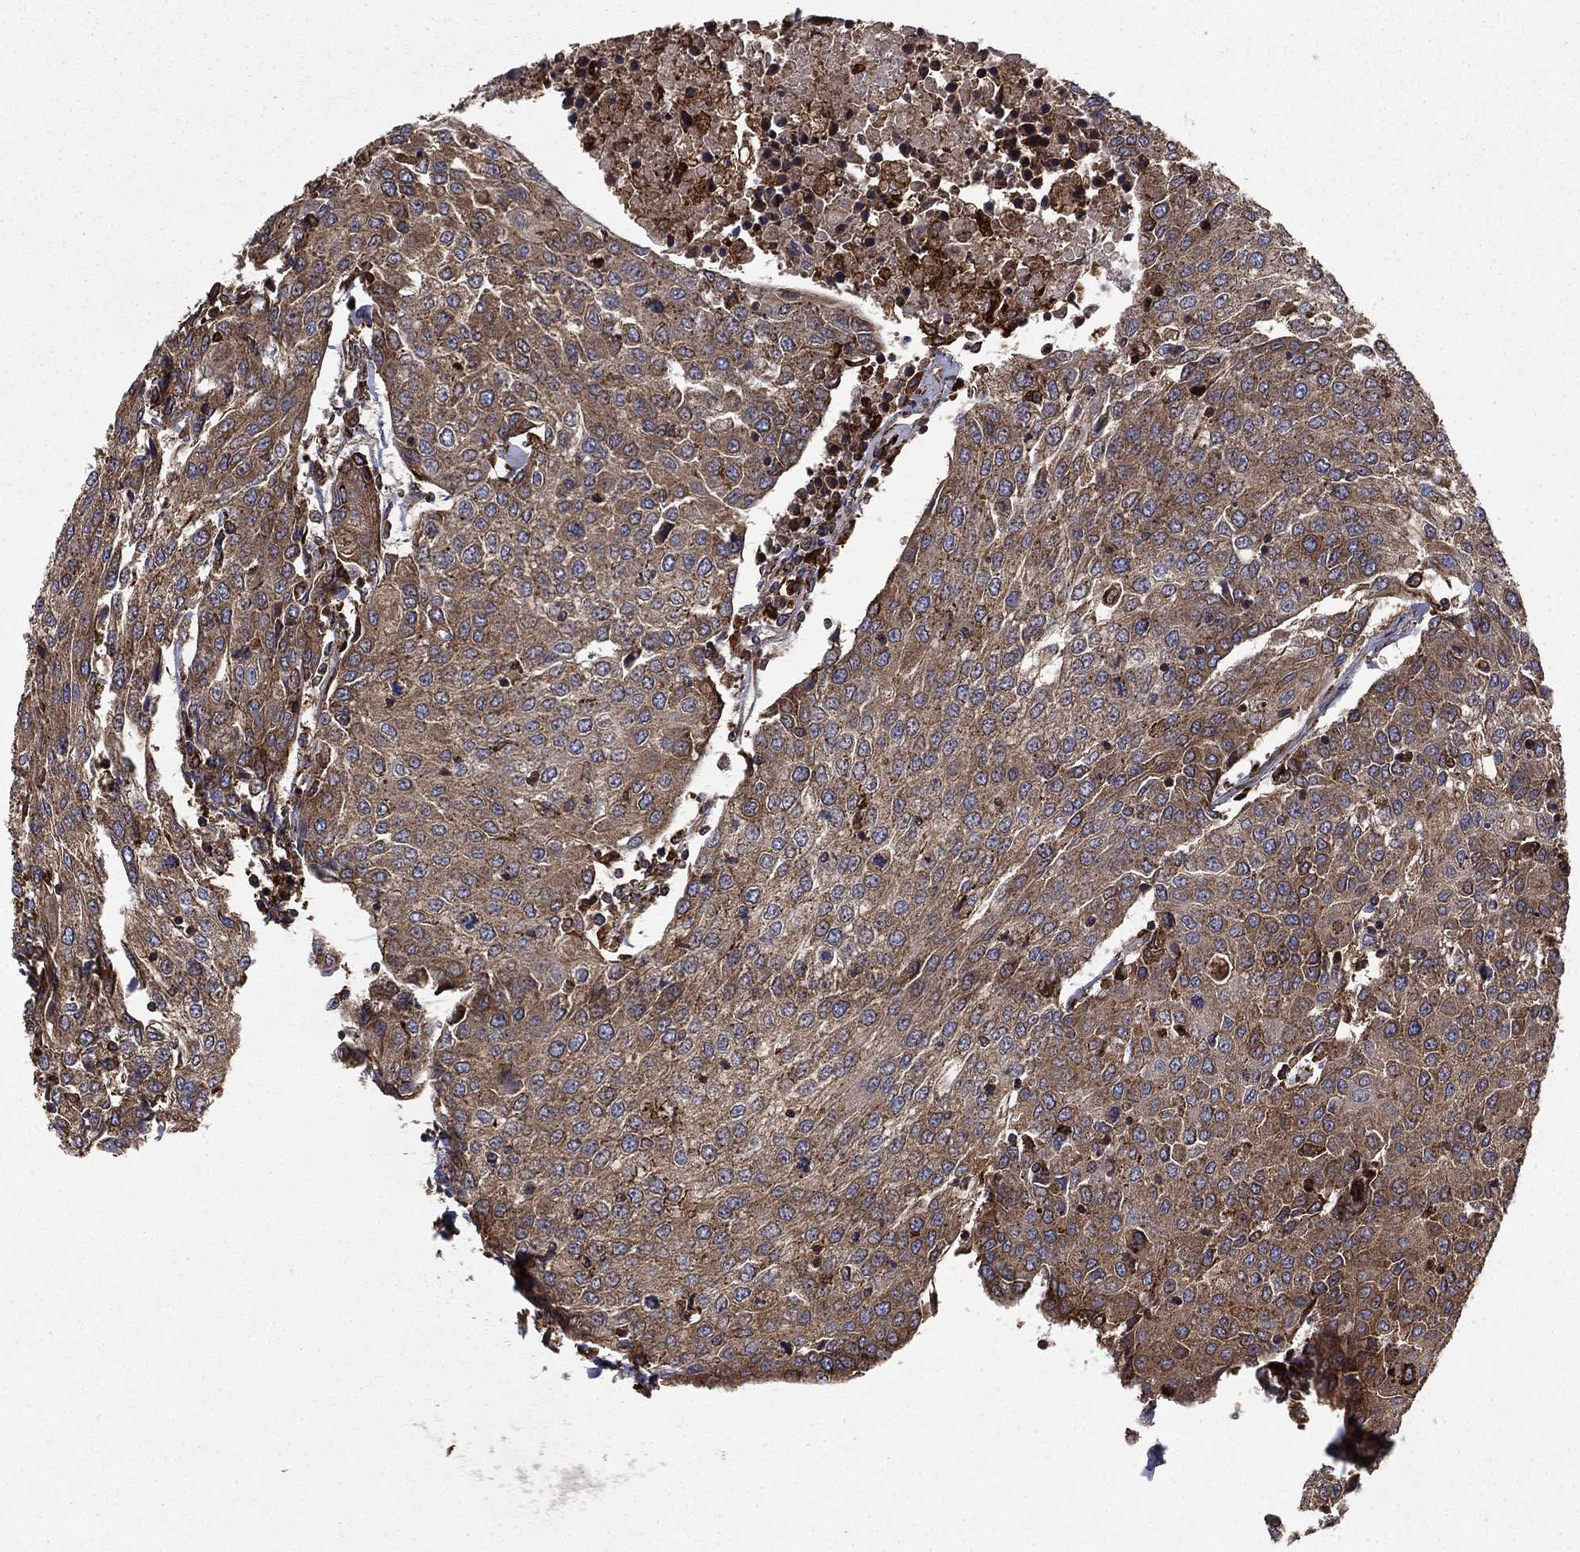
{"staining": {"intensity": "moderate", "quantity": ">75%", "location": "cytoplasmic/membranous"}, "tissue": "urothelial cancer", "cell_type": "Tumor cells", "image_type": "cancer", "snomed": [{"axis": "morphology", "description": "Urothelial carcinoma, High grade"}, {"axis": "topography", "description": "Urinary bladder"}], "caption": "Moderate cytoplasmic/membranous expression is present in about >75% of tumor cells in urothelial carcinoma (high-grade).", "gene": "BABAM2", "patient": {"sex": "female", "age": 85}}